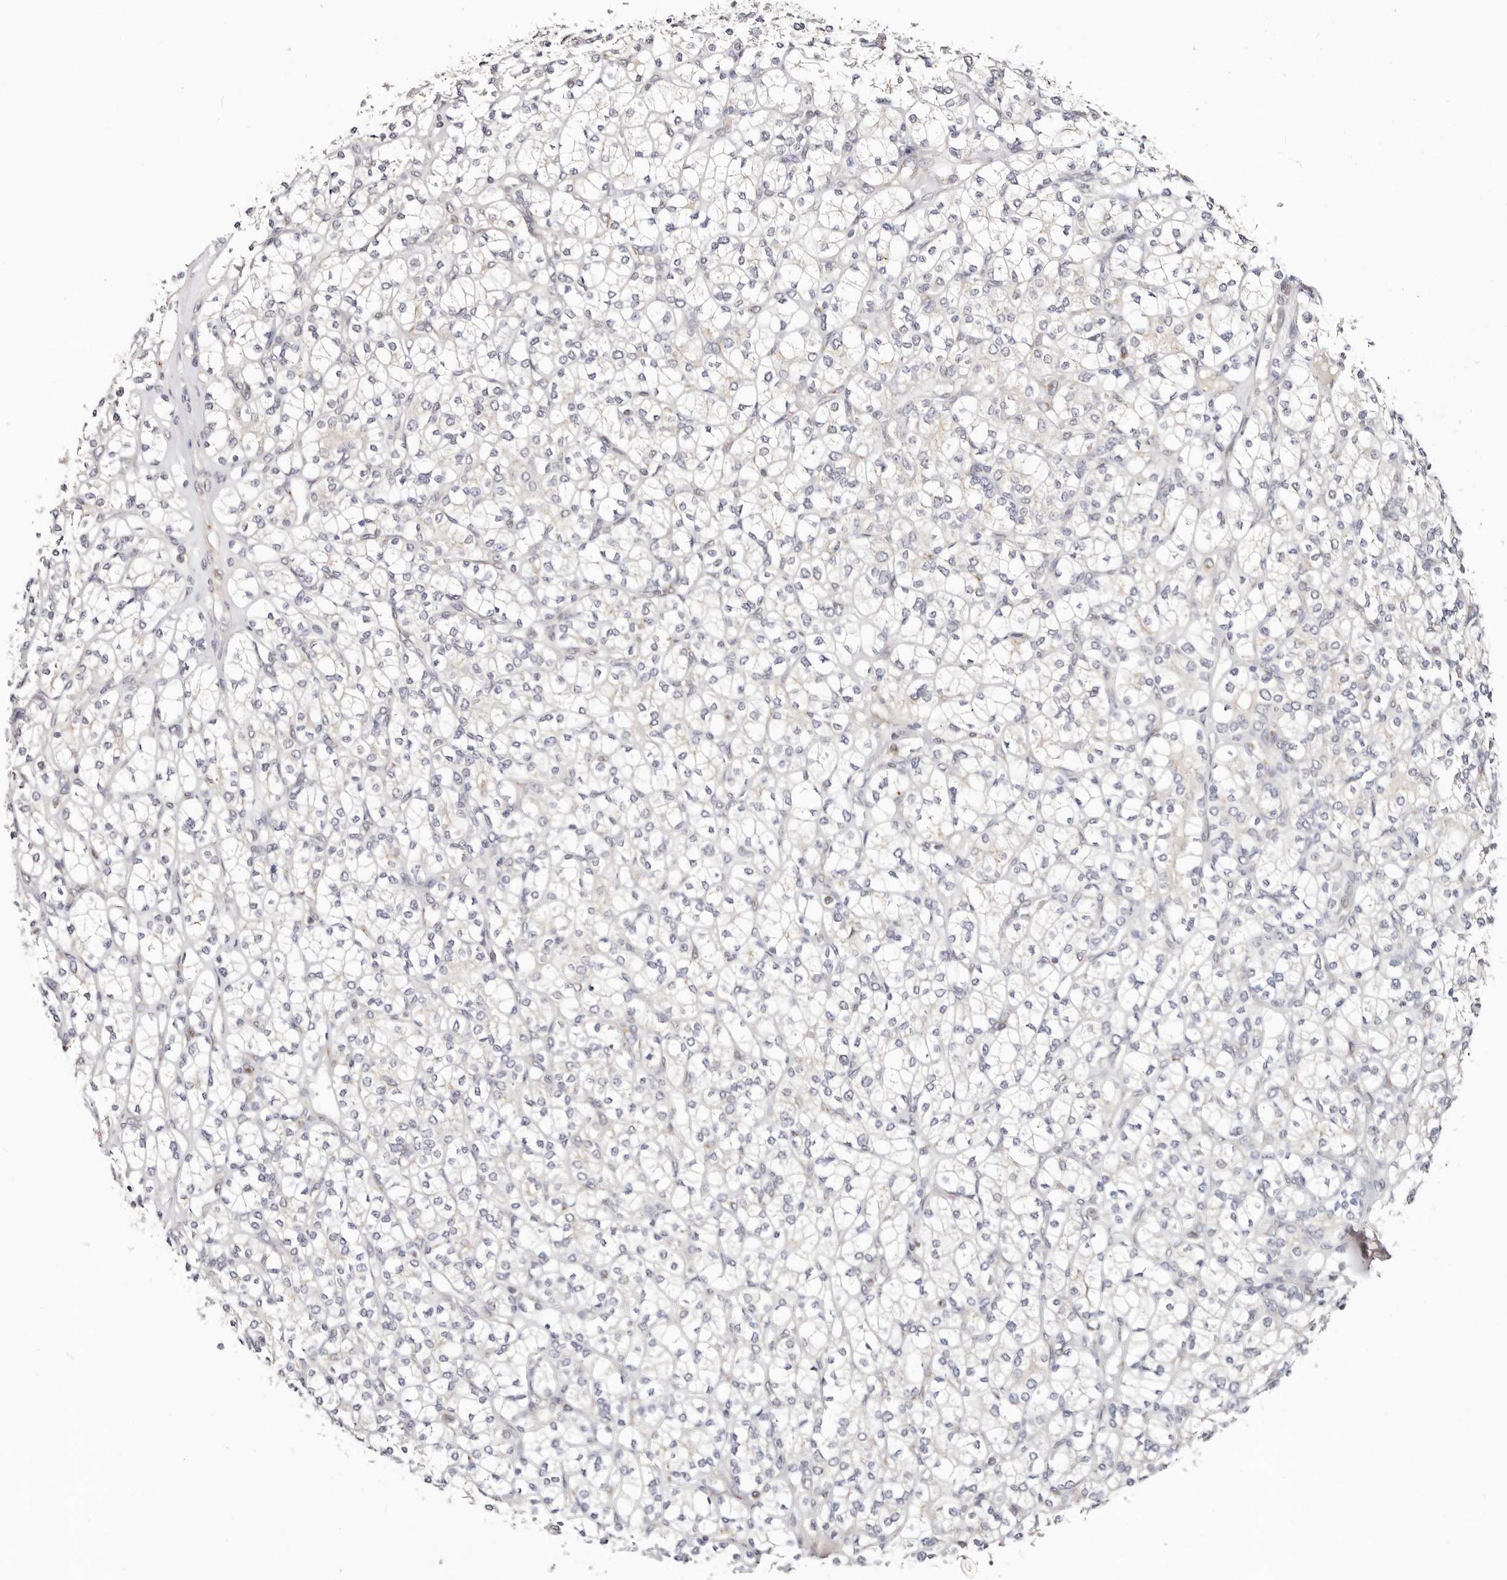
{"staining": {"intensity": "negative", "quantity": "none", "location": "none"}, "tissue": "renal cancer", "cell_type": "Tumor cells", "image_type": "cancer", "snomed": [{"axis": "morphology", "description": "Adenocarcinoma, NOS"}, {"axis": "topography", "description": "Kidney"}], "caption": "IHC histopathology image of neoplastic tissue: renal cancer (adenocarcinoma) stained with DAB reveals no significant protein expression in tumor cells.", "gene": "VIPAS39", "patient": {"sex": "male", "age": 77}}